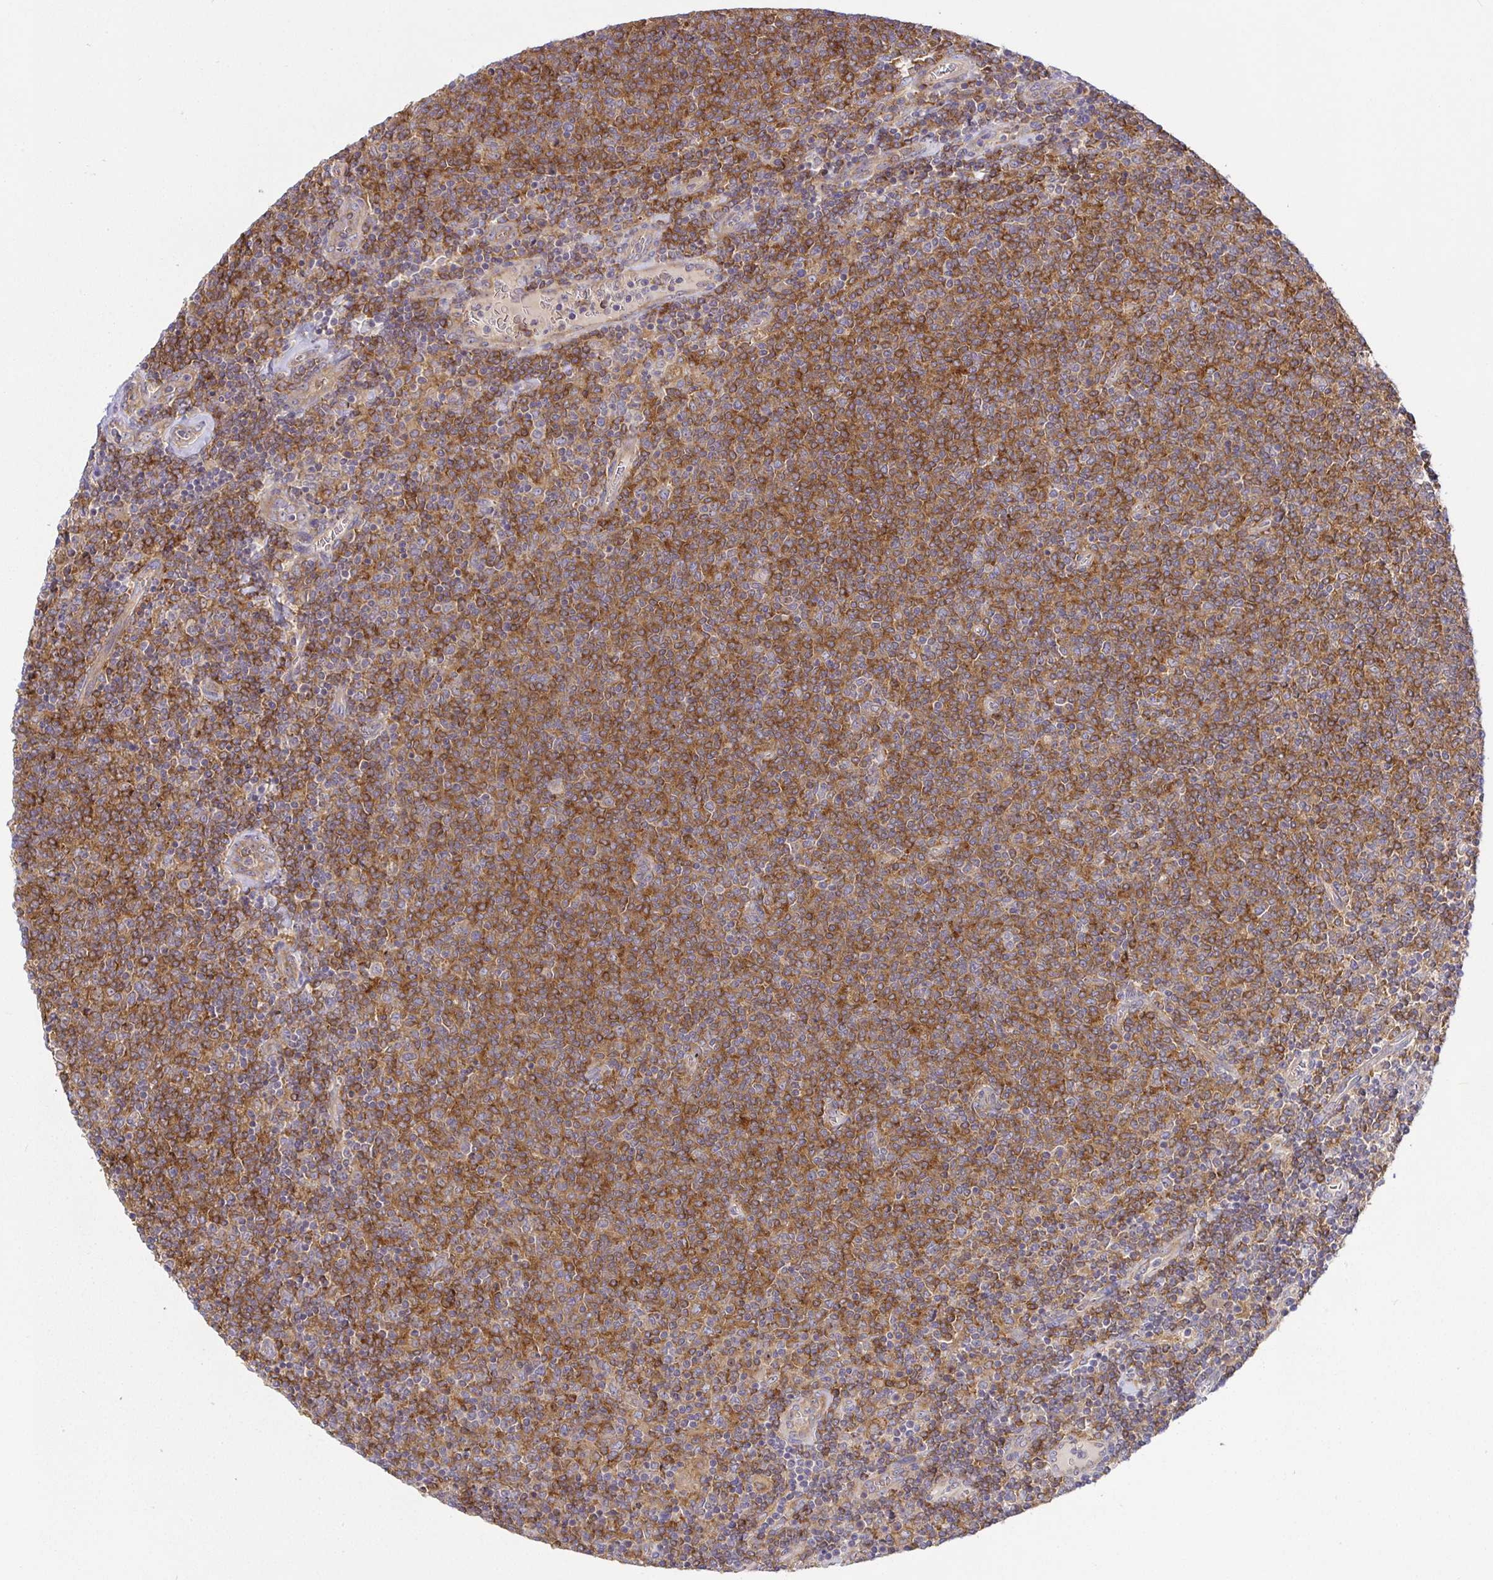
{"staining": {"intensity": "moderate", "quantity": ">75%", "location": "cytoplasmic/membranous"}, "tissue": "lymphoma", "cell_type": "Tumor cells", "image_type": "cancer", "snomed": [{"axis": "morphology", "description": "Malignant lymphoma, non-Hodgkin's type, Low grade"}, {"axis": "topography", "description": "Lymph node"}], "caption": "IHC photomicrograph of lymphoma stained for a protein (brown), which exhibits medium levels of moderate cytoplasmic/membranous positivity in approximately >75% of tumor cells.", "gene": "SNX8", "patient": {"sex": "male", "age": 52}}